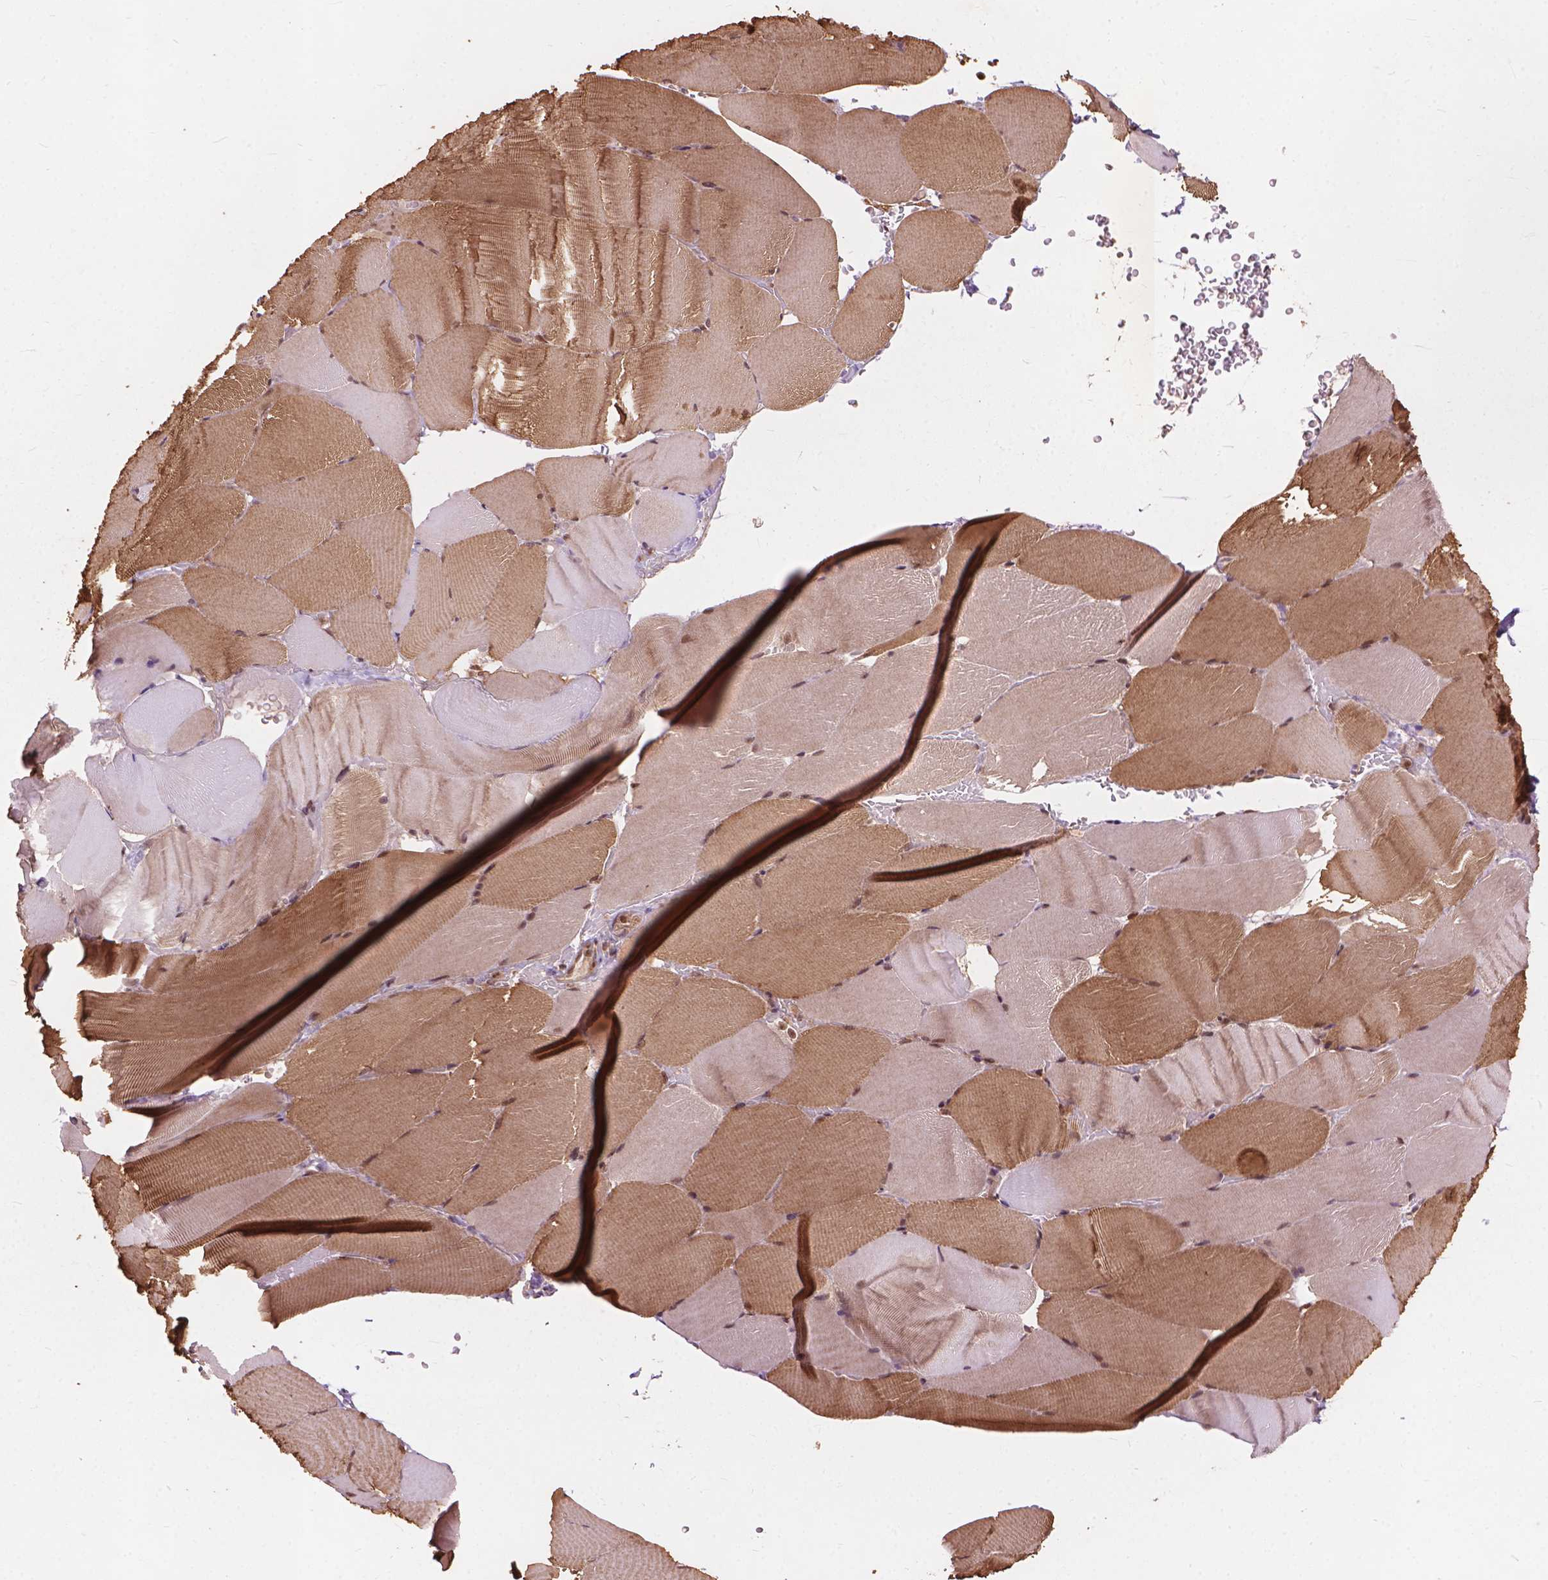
{"staining": {"intensity": "moderate", "quantity": "25%-75%", "location": "cytoplasmic/membranous,nuclear"}, "tissue": "skeletal muscle", "cell_type": "Myocytes", "image_type": "normal", "snomed": [{"axis": "morphology", "description": "Normal tissue, NOS"}, {"axis": "topography", "description": "Skeletal muscle"}], "caption": "Immunohistochemistry micrograph of unremarkable skeletal muscle: human skeletal muscle stained using immunohistochemistry shows medium levels of moderate protein expression localized specifically in the cytoplasmic/membranous,nuclear of myocytes, appearing as a cytoplasmic/membranous,nuclear brown color.", "gene": "SSU72", "patient": {"sex": "female", "age": 37}}